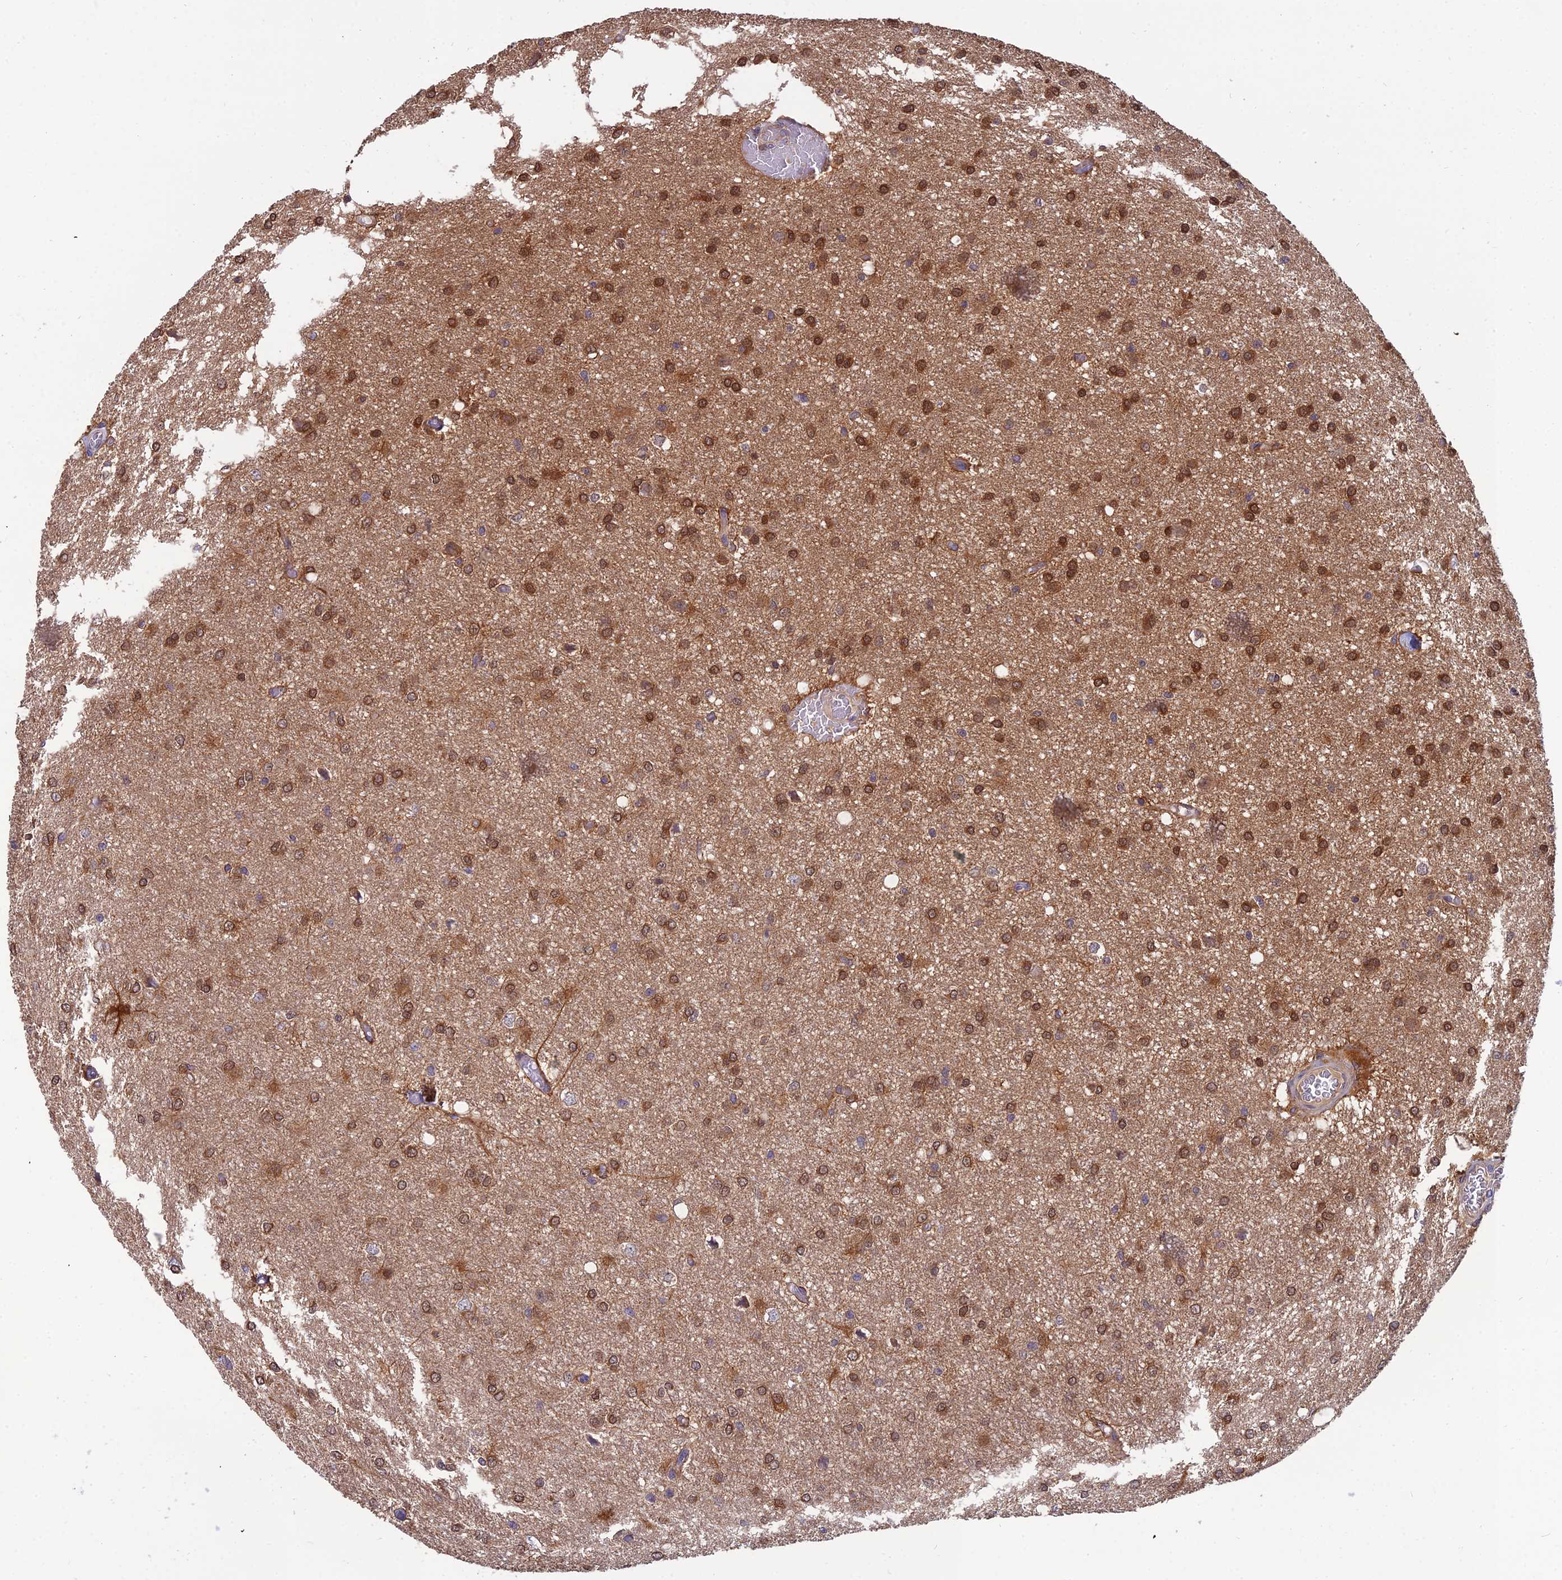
{"staining": {"intensity": "moderate", "quantity": ">75%", "location": "cytoplasmic/membranous,nuclear"}, "tissue": "glioma", "cell_type": "Tumor cells", "image_type": "cancer", "snomed": [{"axis": "morphology", "description": "Glioma, malignant, High grade"}, {"axis": "topography", "description": "Brain"}], "caption": "Glioma stained with a brown dye reveals moderate cytoplasmic/membranous and nuclear positive positivity in about >75% of tumor cells.", "gene": "MVD", "patient": {"sex": "female", "age": 50}}